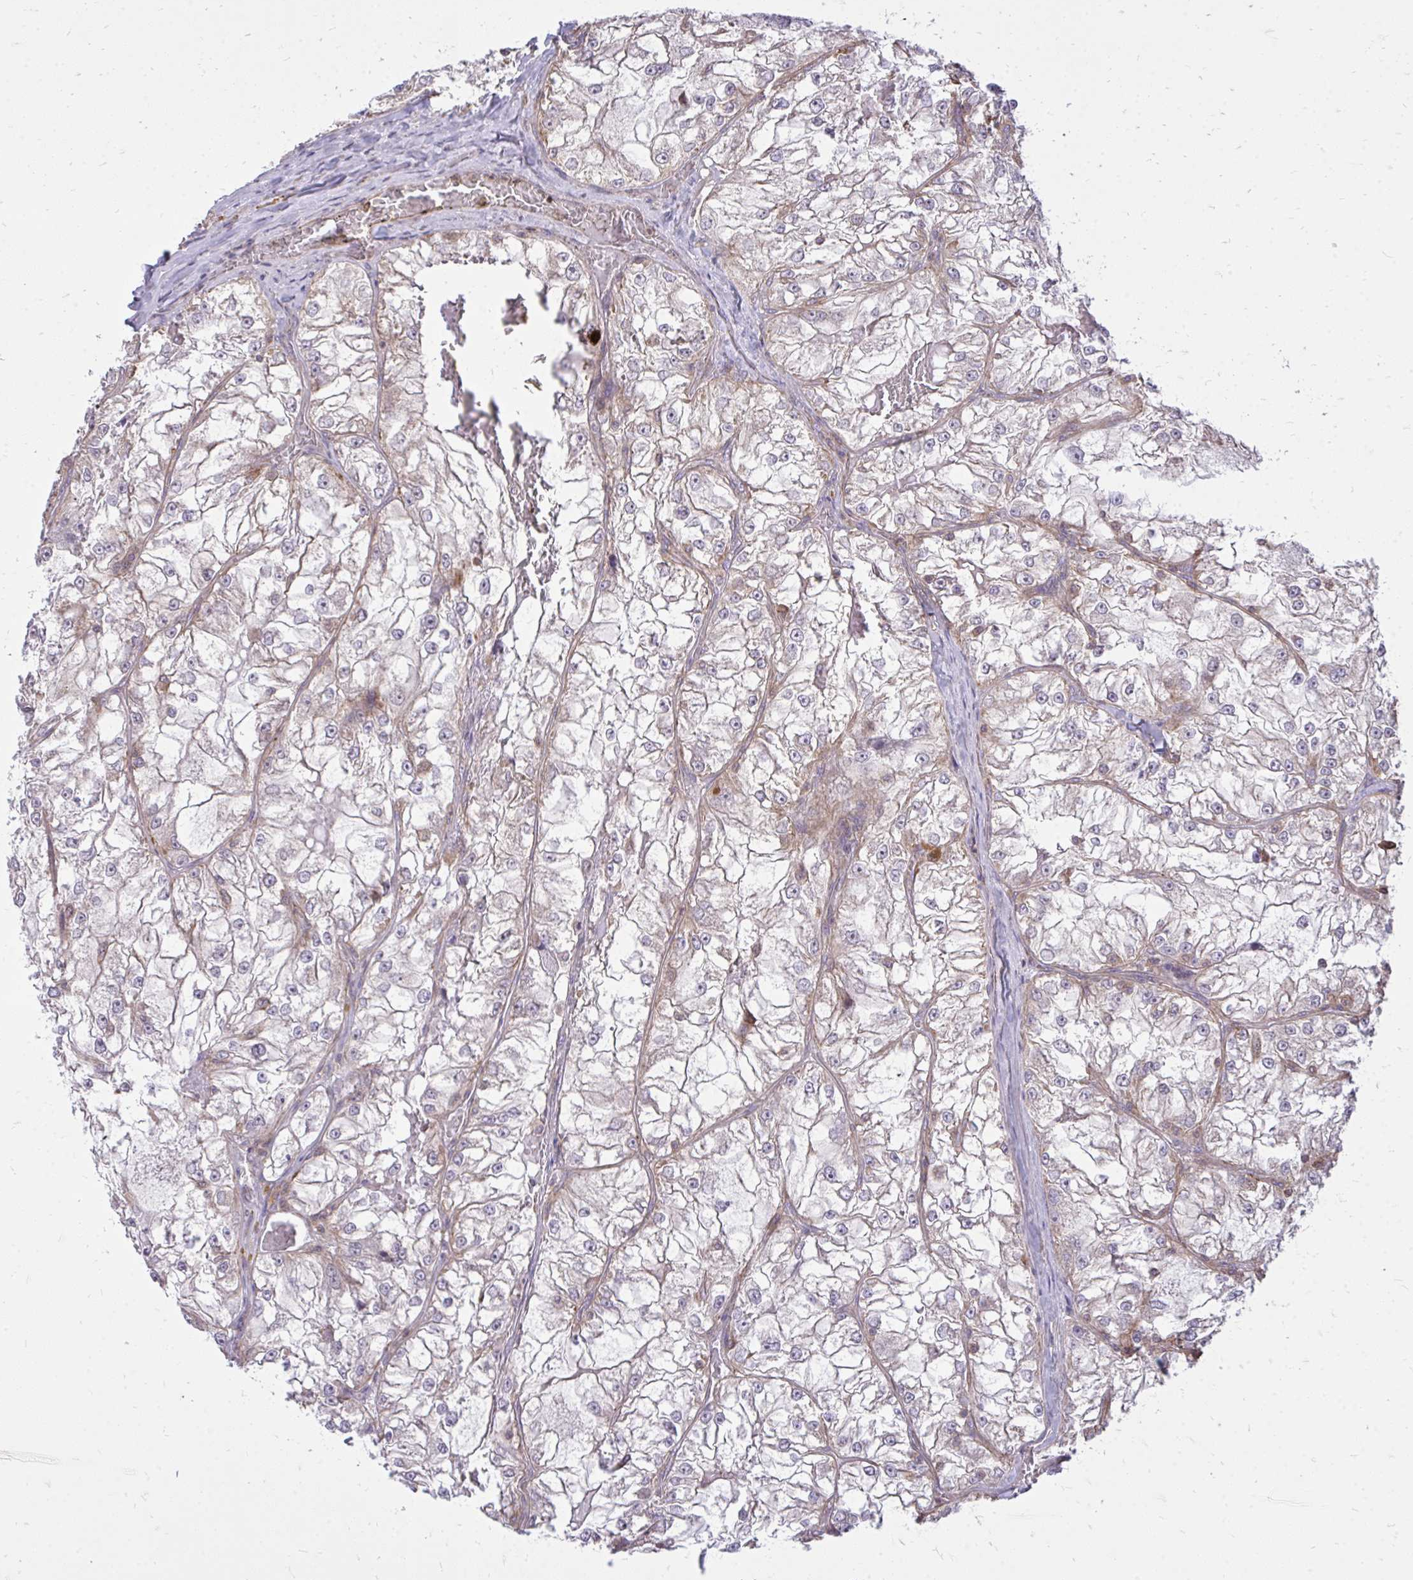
{"staining": {"intensity": "weak", "quantity": "25%-75%", "location": "cytoplasmic/membranous"}, "tissue": "renal cancer", "cell_type": "Tumor cells", "image_type": "cancer", "snomed": [{"axis": "morphology", "description": "Adenocarcinoma, NOS"}, {"axis": "topography", "description": "Kidney"}], "caption": "This image demonstrates immunohistochemistry staining of human renal cancer (adenocarcinoma), with low weak cytoplasmic/membranous expression in approximately 25%-75% of tumor cells.", "gene": "SLC7A5", "patient": {"sex": "female", "age": 72}}